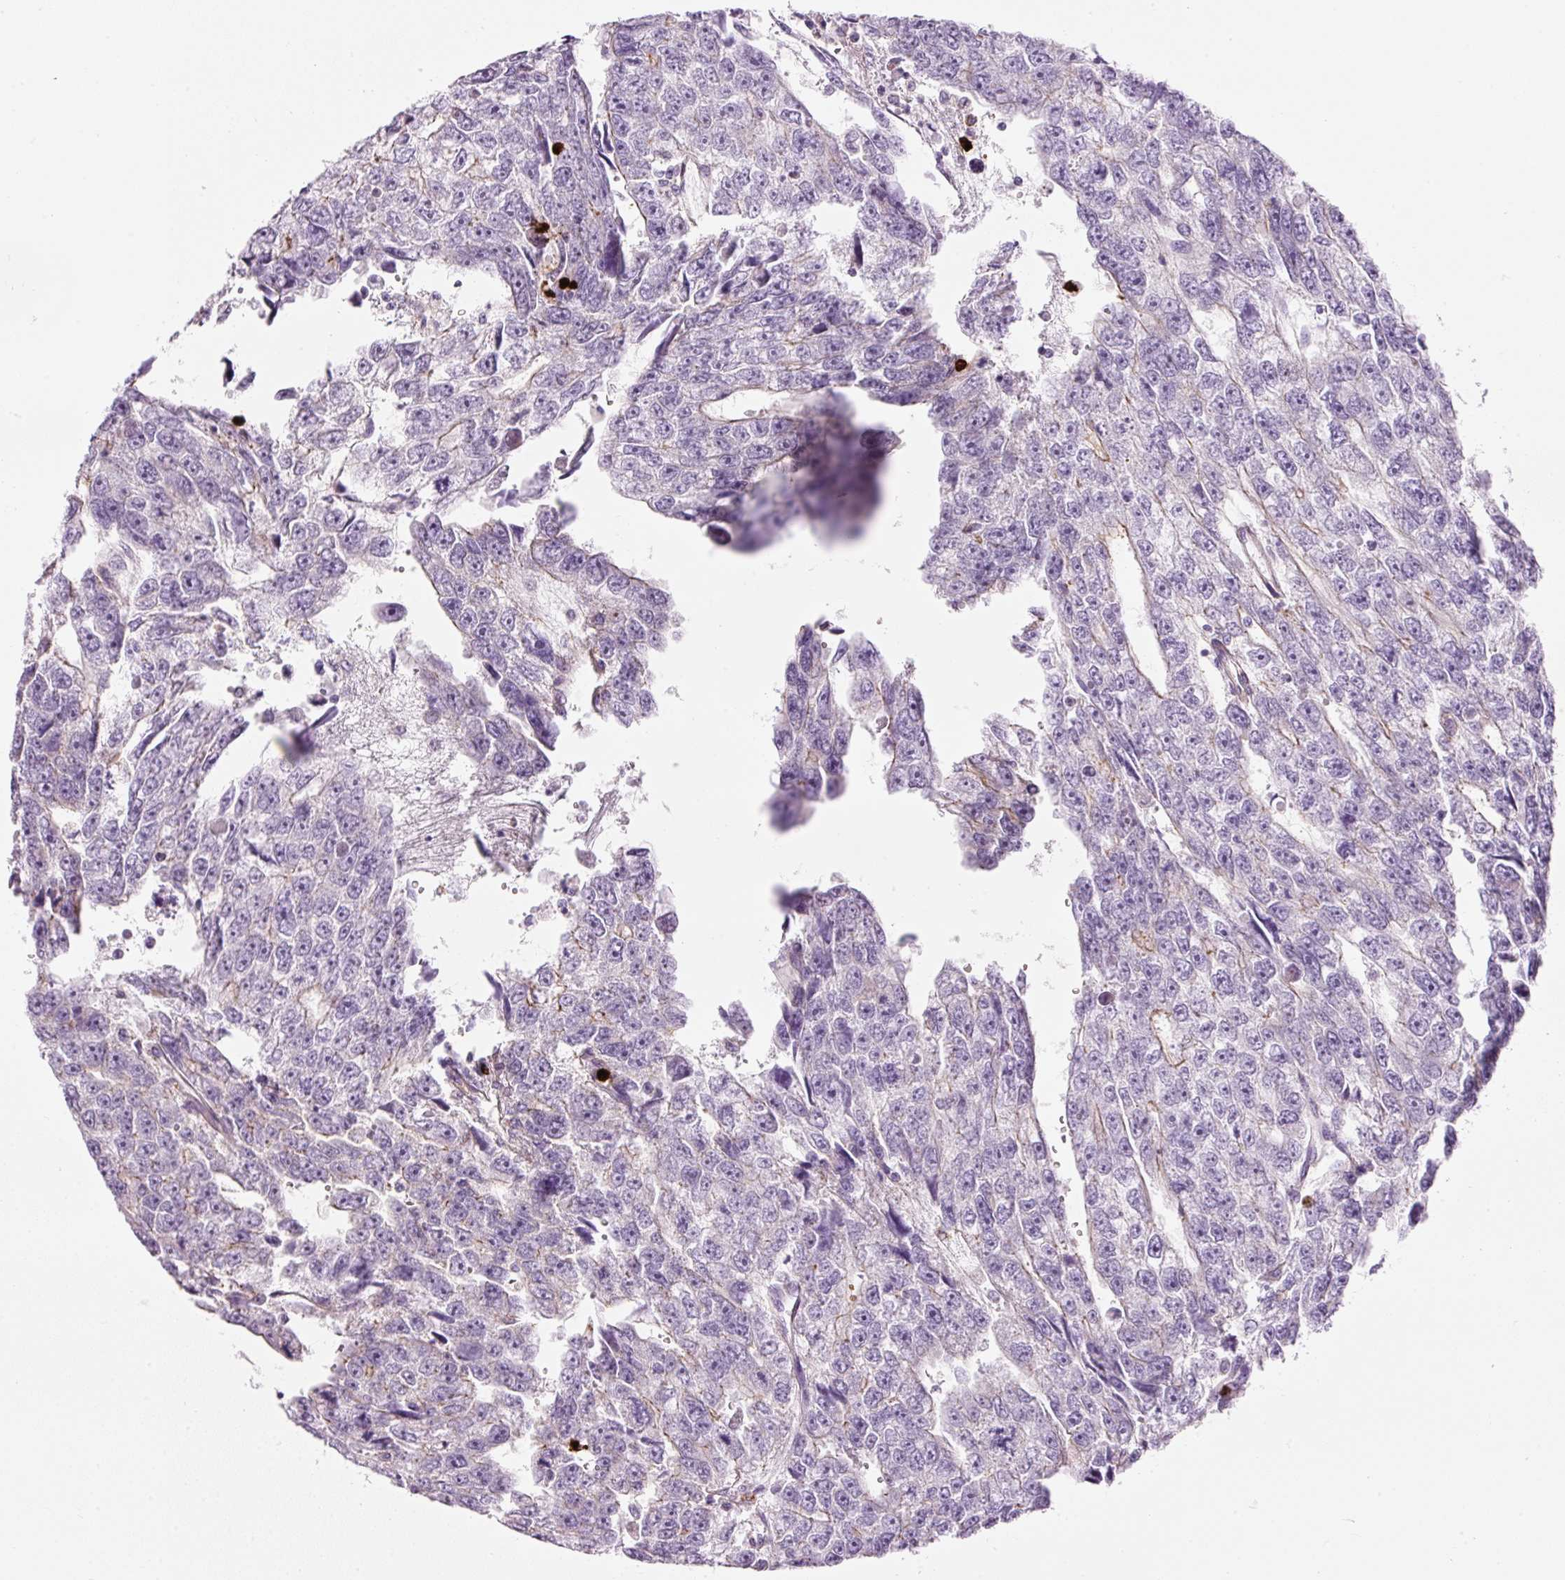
{"staining": {"intensity": "negative", "quantity": "none", "location": "none"}, "tissue": "testis cancer", "cell_type": "Tumor cells", "image_type": "cancer", "snomed": [{"axis": "morphology", "description": "Carcinoma, Embryonal, NOS"}, {"axis": "topography", "description": "Testis"}], "caption": "Micrograph shows no protein positivity in tumor cells of testis cancer tissue.", "gene": "MAP3K3", "patient": {"sex": "male", "age": 20}}